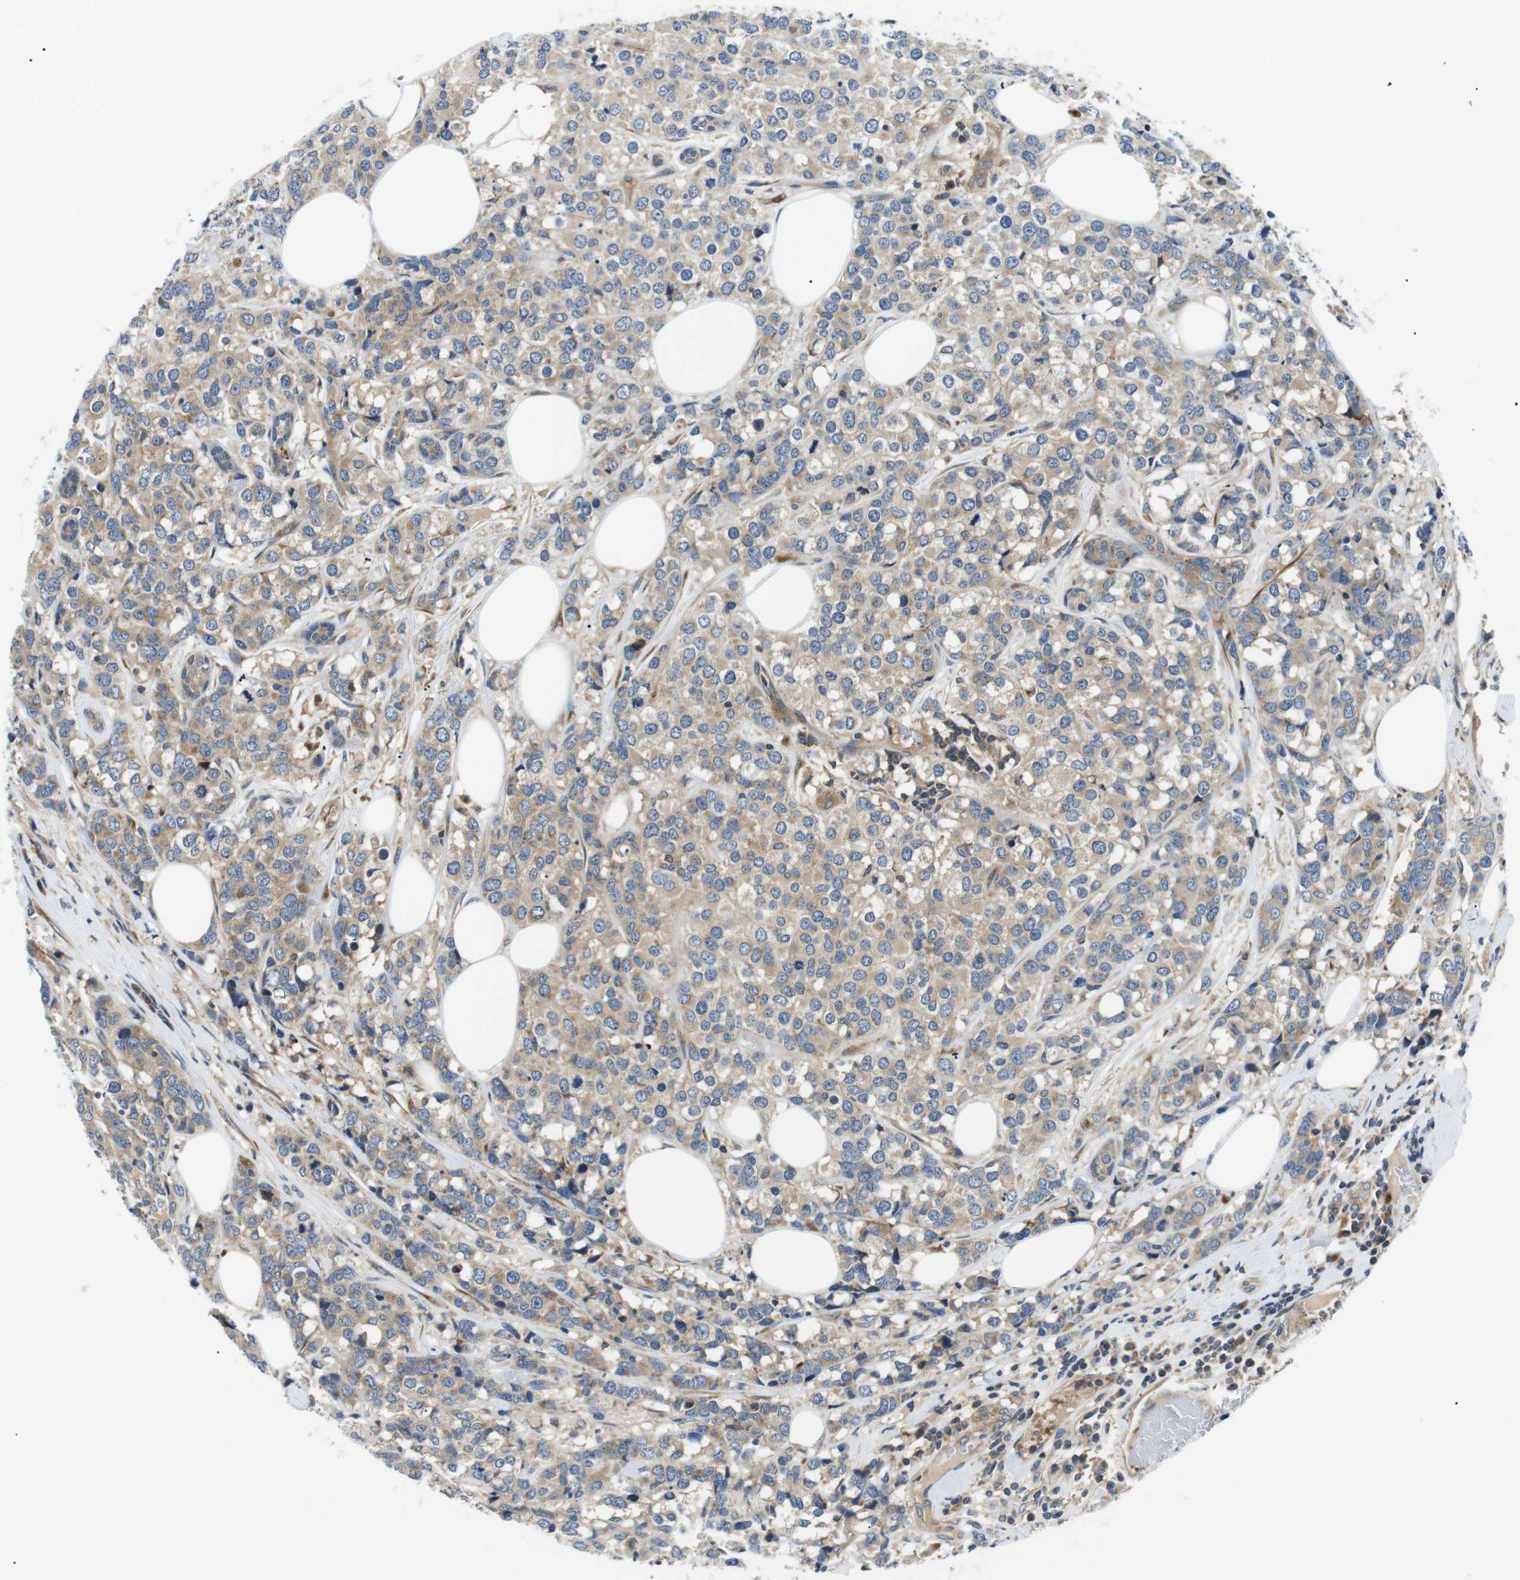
{"staining": {"intensity": "weak", "quantity": "25%-75%", "location": "cytoplasmic/membranous"}, "tissue": "breast cancer", "cell_type": "Tumor cells", "image_type": "cancer", "snomed": [{"axis": "morphology", "description": "Lobular carcinoma"}, {"axis": "topography", "description": "Breast"}], "caption": "Lobular carcinoma (breast) stained with IHC demonstrates weak cytoplasmic/membranous staining in approximately 25%-75% of tumor cells.", "gene": "DIPK1A", "patient": {"sex": "female", "age": 59}}